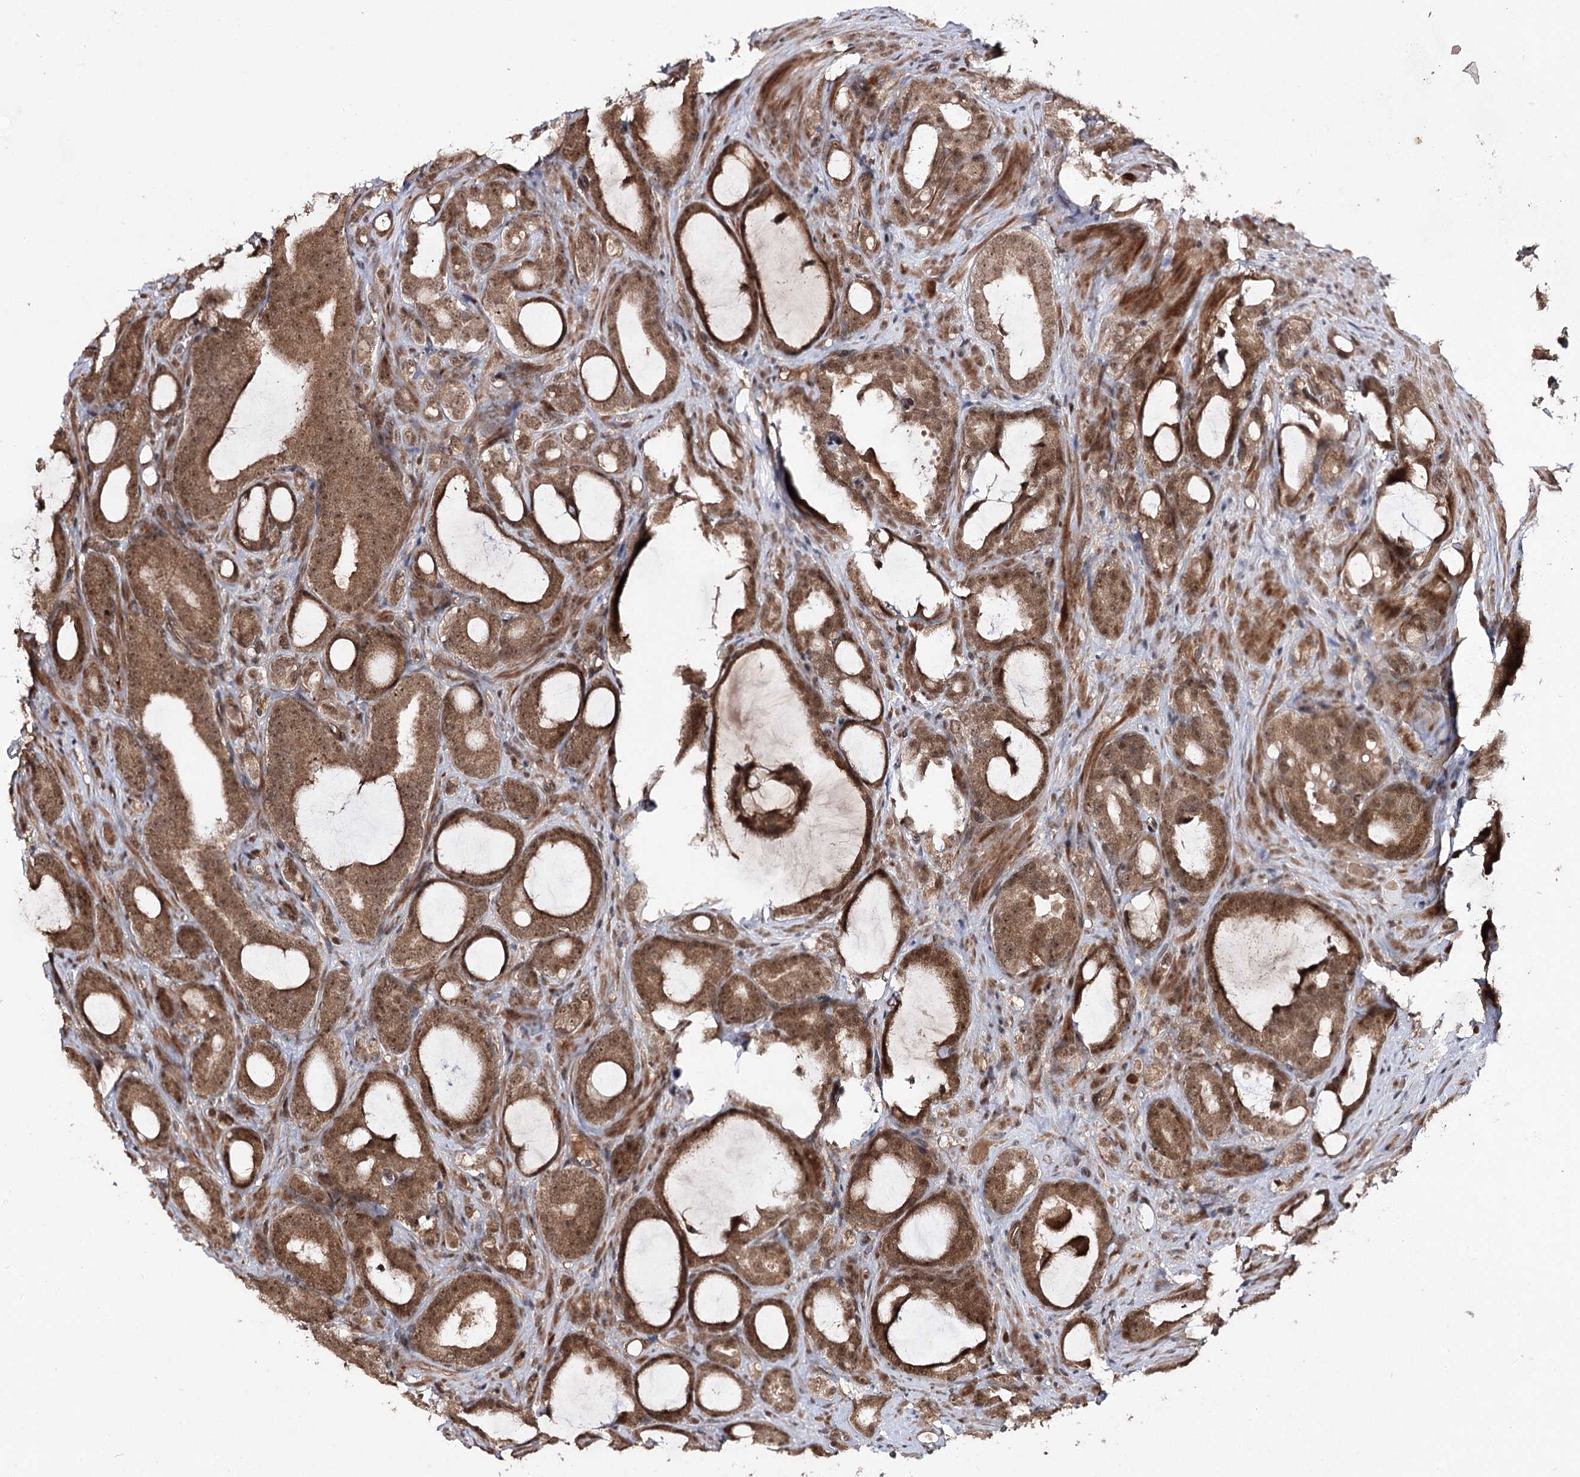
{"staining": {"intensity": "strong", "quantity": ">75%", "location": "cytoplasmic/membranous,nuclear"}, "tissue": "prostate cancer", "cell_type": "Tumor cells", "image_type": "cancer", "snomed": [{"axis": "morphology", "description": "Adenocarcinoma, High grade"}, {"axis": "topography", "description": "Prostate"}], "caption": "IHC staining of prostate cancer (high-grade adenocarcinoma), which displays high levels of strong cytoplasmic/membranous and nuclear expression in about >75% of tumor cells indicating strong cytoplasmic/membranous and nuclear protein expression. The staining was performed using DAB (brown) for protein detection and nuclei were counterstained in hematoxylin (blue).", "gene": "FAM53B", "patient": {"sex": "male", "age": 72}}